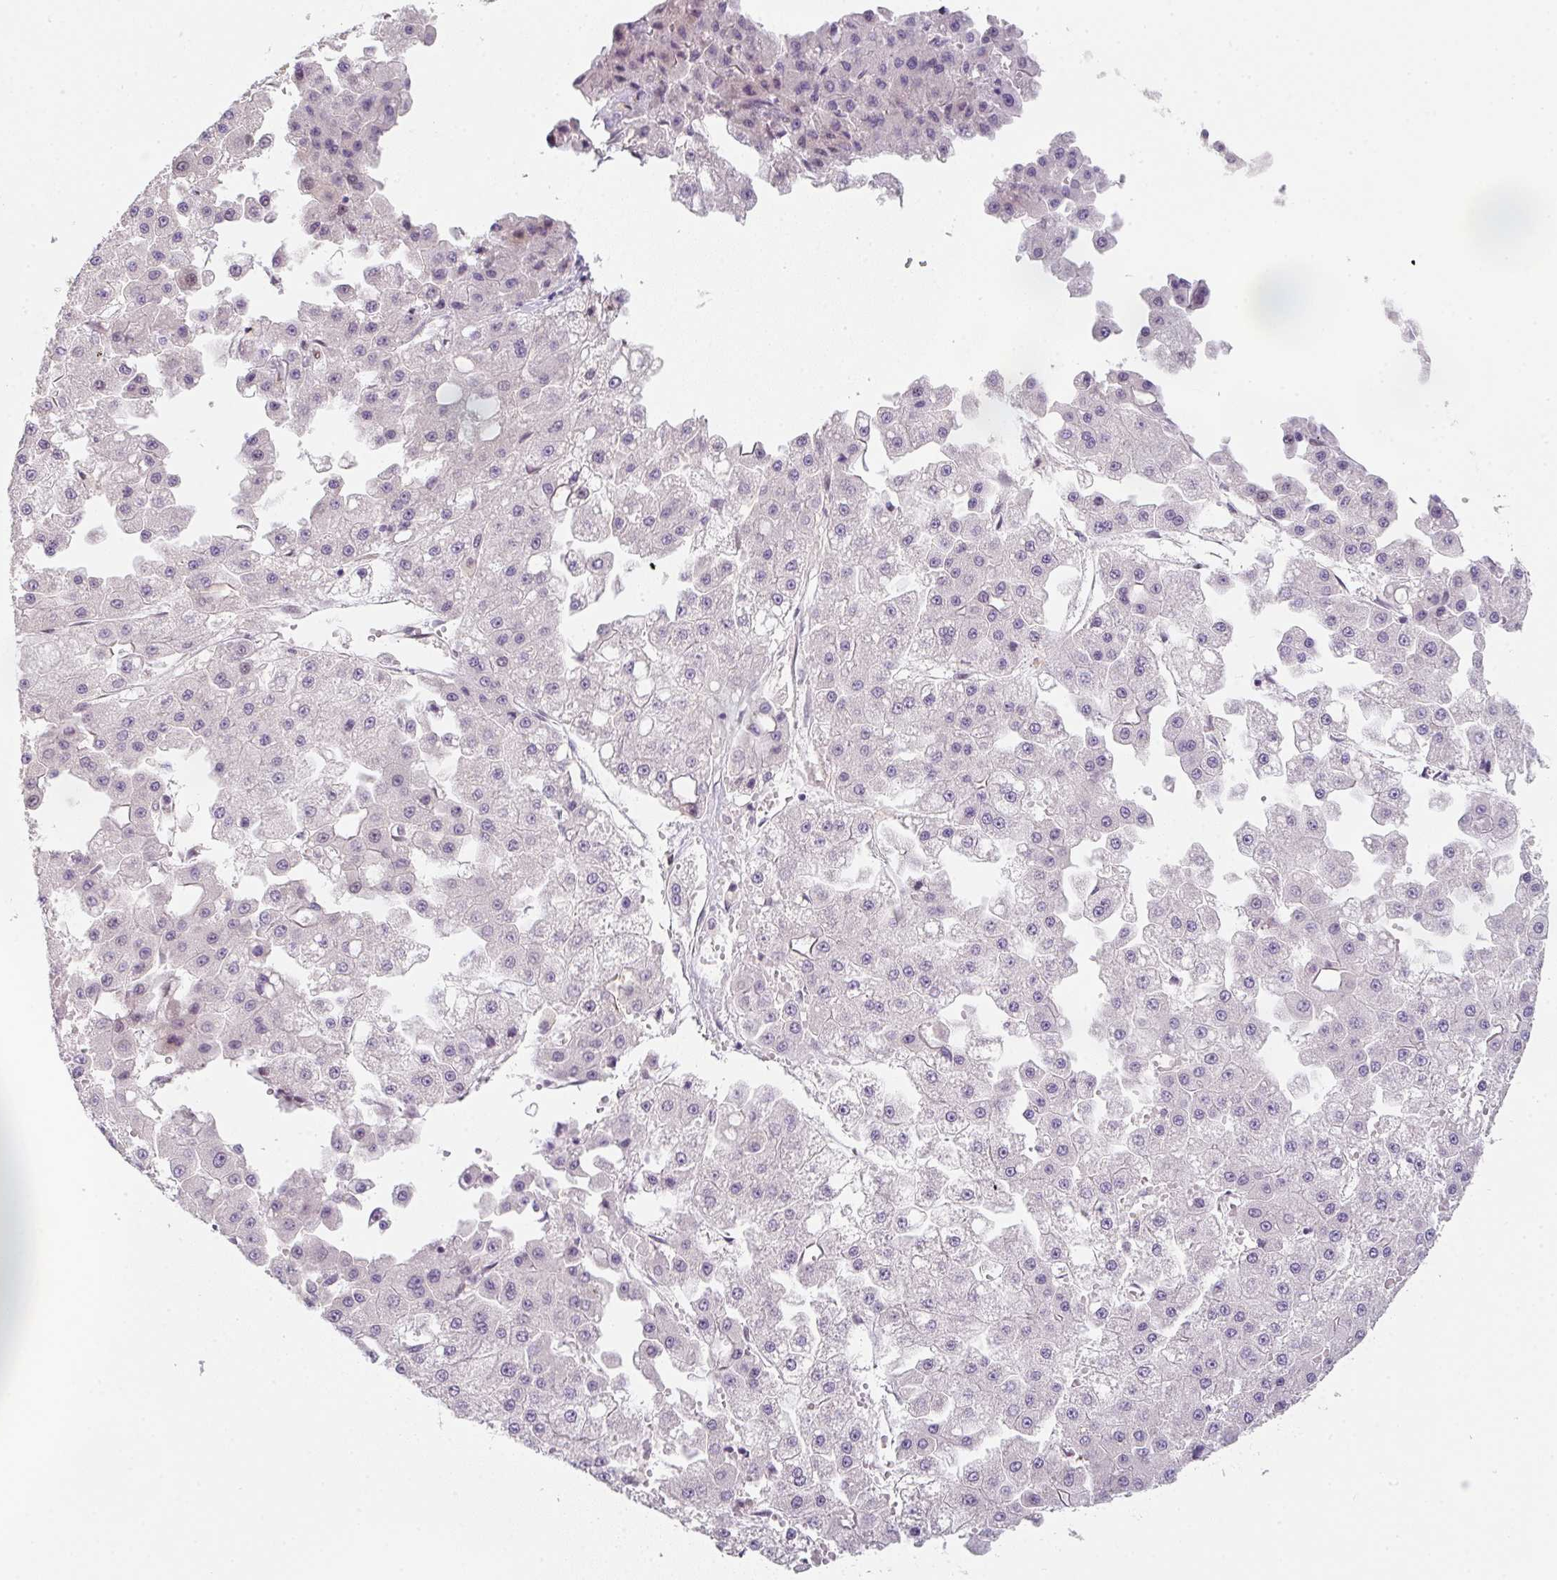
{"staining": {"intensity": "negative", "quantity": "none", "location": "none"}, "tissue": "liver cancer", "cell_type": "Tumor cells", "image_type": "cancer", "snomed": [{"axis": "morphology", "description": "Carcinoma, Hepatocellular, NOS"}, {"axis": "topography", "description": "Liver"}], "caption": "Micrograph shows no protein staining in tumor cells of liver cancer (hepatocellular carcinoma) tissue.", "gene": "TNFRSF10A", "patient": {"sex": "male", "age": 47}}